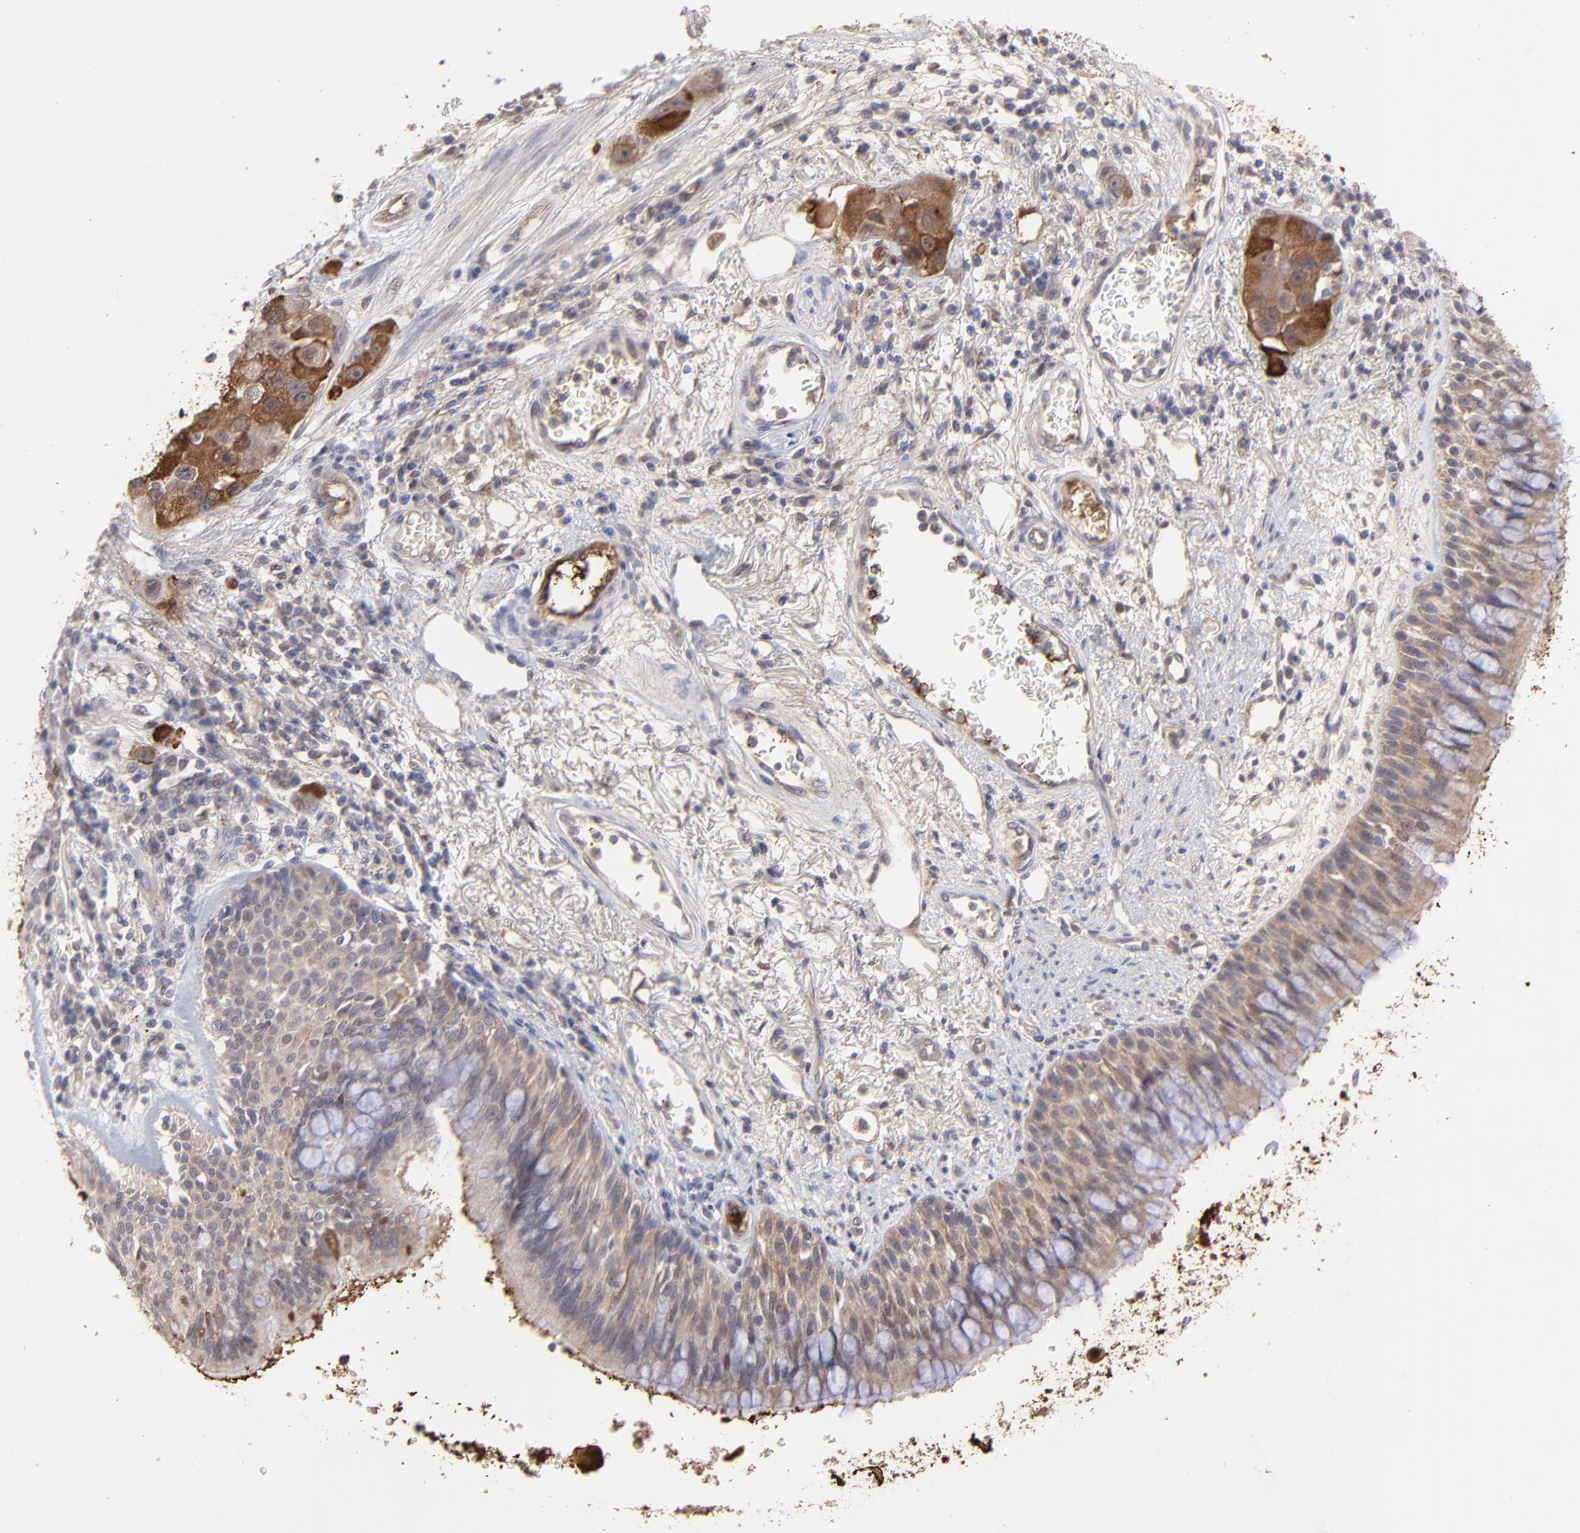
{"staining": {"intensity": "weak", "quantity": ">75%", "location": "cytoplasmic/membranous"}, "tissue": "bronchus", "cell_type": "Respiratory epithelial cells", "image_type": "normal", "snomed": [{"axis": "morphology", "description": "Normal tissue, NOS"}, {"axis": "morphology", "description": "Adenocarcinoma, NOS"}, {"axis": "morphology", "description": "Adenocarcinoma, metastatic, NOS"}, {"axis": "topography", "description": "Lymph node"}, {"axis": "topography", "description": "Bronchus"}, {"axis": "topography", "description": "Lung"}], "caption": "This histopathology image exhibits immunohistochemistry staining of benign bronchus, with low weak cytoplasmic/membranous positivity in about >75% of respiratory epithelial cells.", "gene": "PSMD14", "patient": {"sex": "female", "age": 54}}